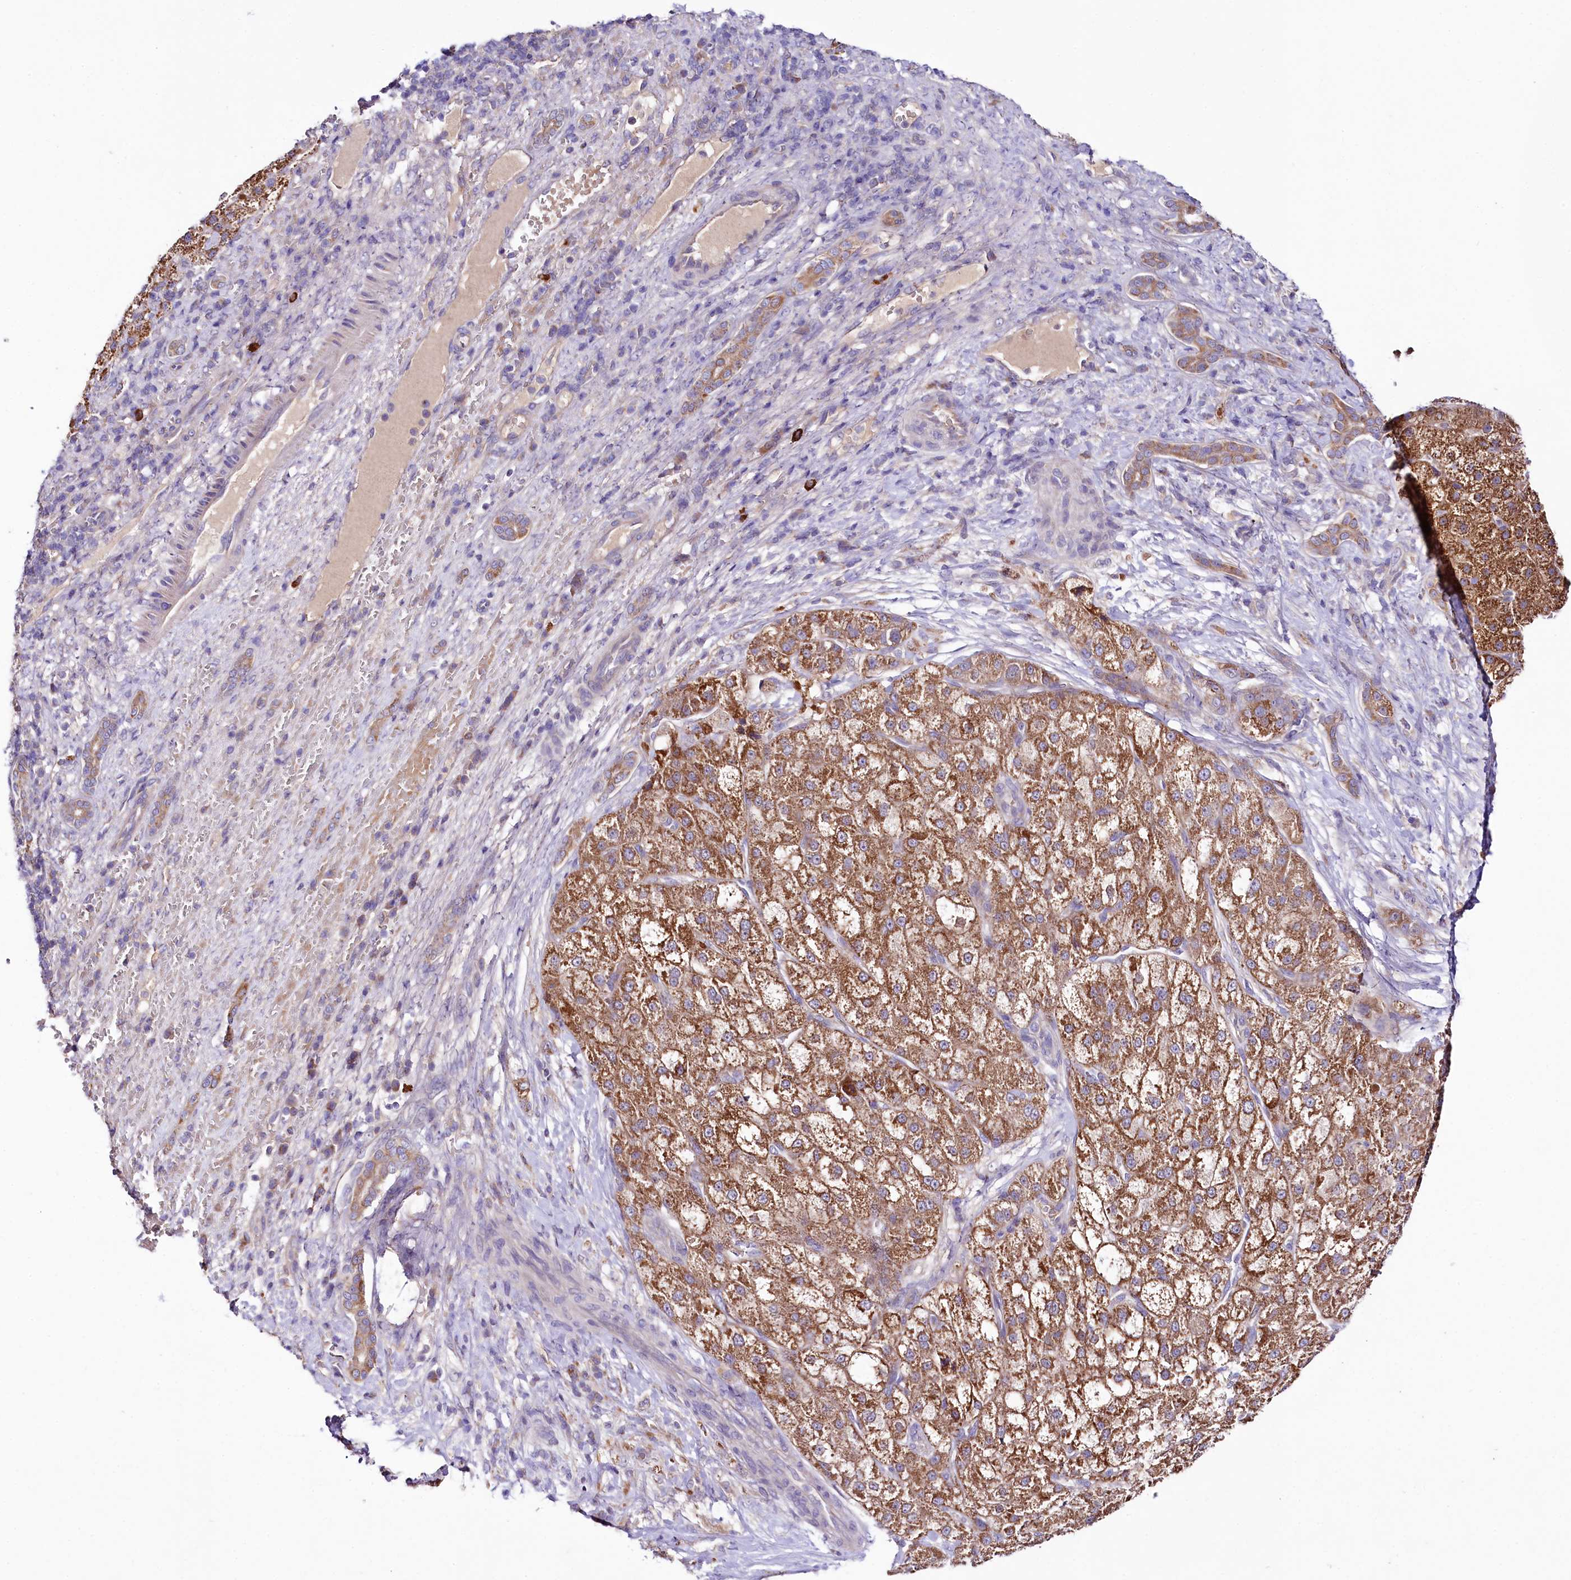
{"staining": {"intensity": "moderate", "quantity": ">75%", "location": "cytoplasmic/membranous"}, "tissue": "liver cancer", "cell_type": "Tumor cells", "image_type": "cancer", "snomed": [{"axis": "morphology", "description": "Normal tissue, NOS"}, {"axis": "morphology", "description": "Carcinoma, Hepatocellular, NOS"}, {"axis": "topography", "description": "Liver"}], "caption": "Hepatocellular carcinoma (liver) tissue displays moderate cytoplasmic/membranous positivity in about >75% of tumor cells", "gene": "ZNF45", "patient": {"sex": "male", "age": 57}}